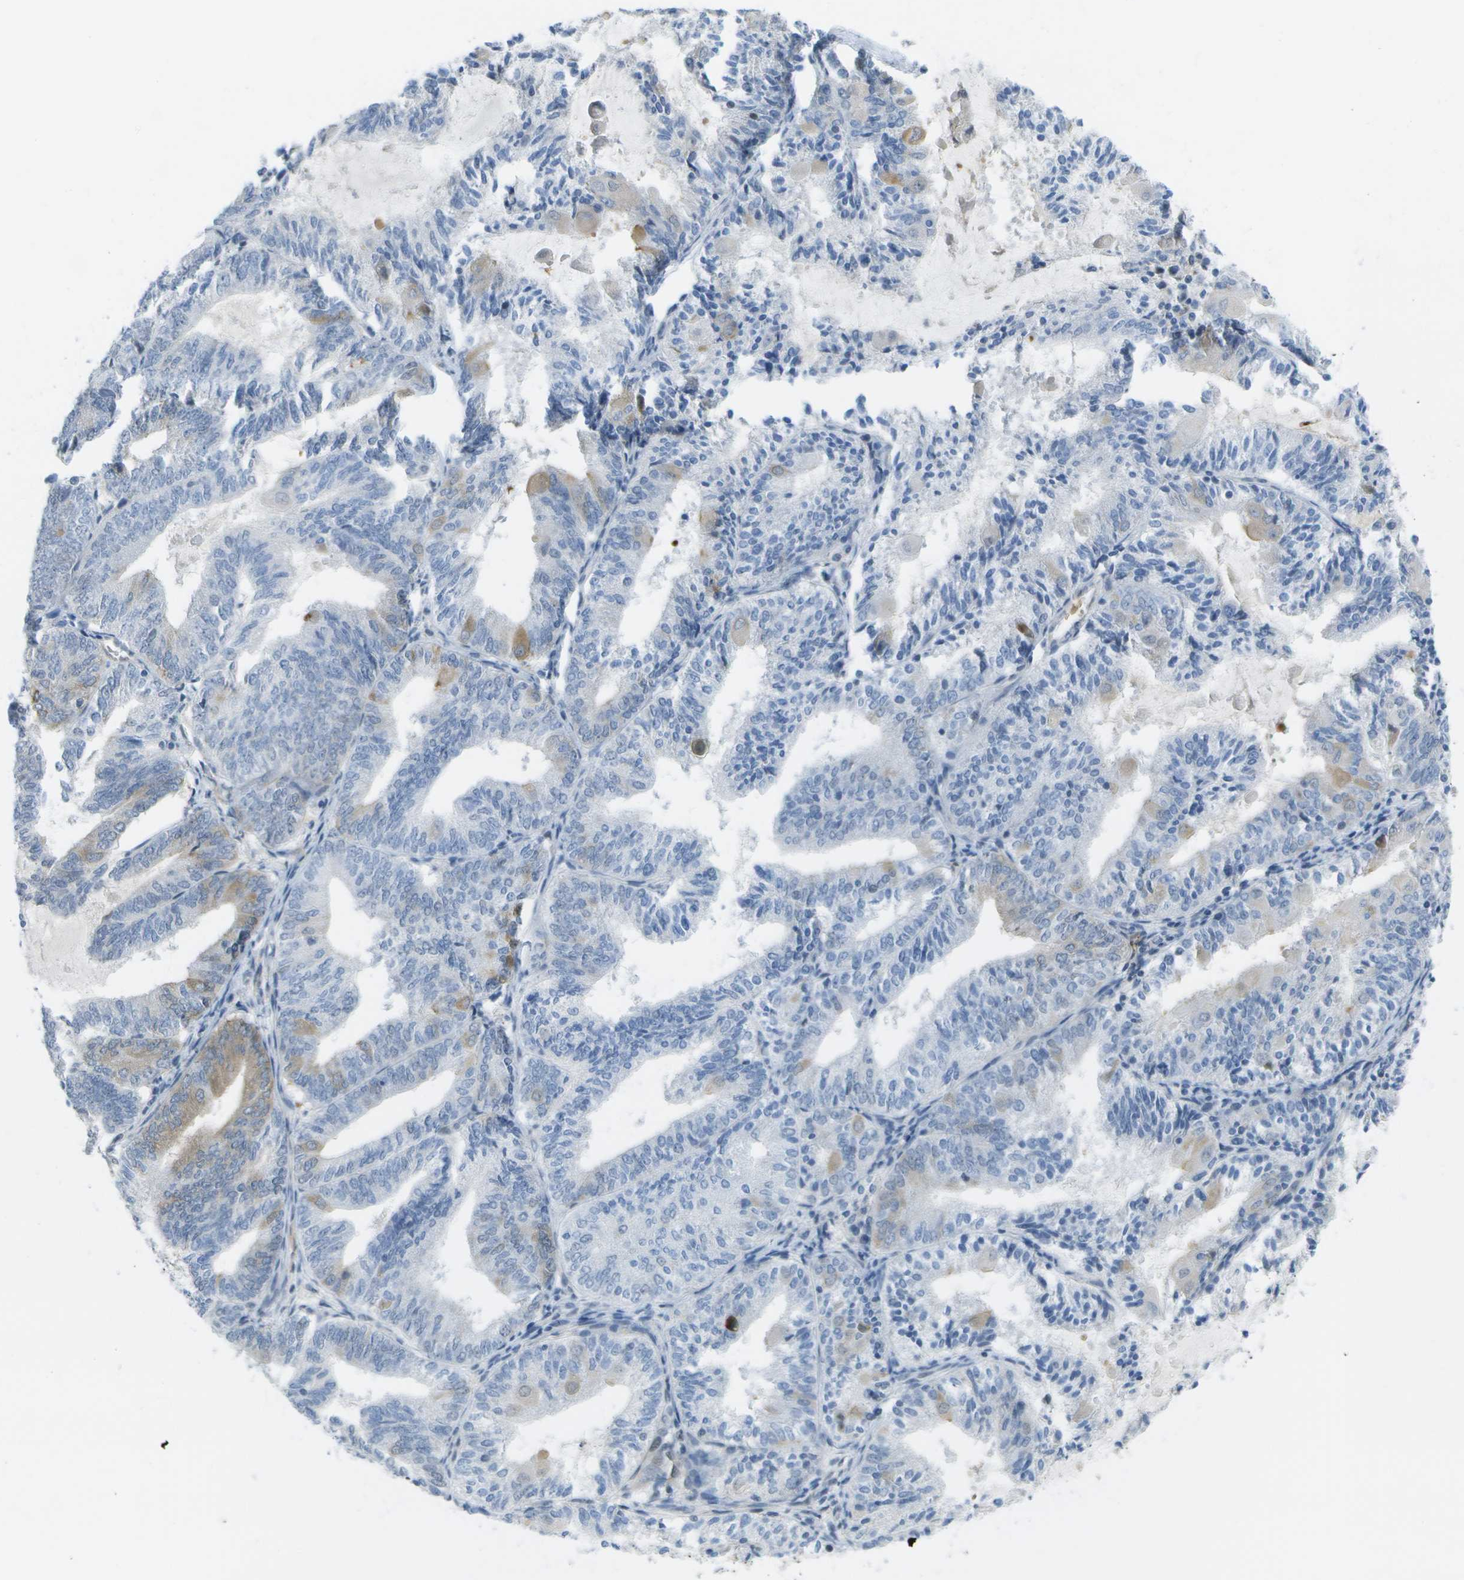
{"staining": {"intensity": "negative", "quantity": "none", "location": "none"}, "tissue": "endometrial cancer", "cell_type": "Tumor cells", "image_type": "cancer", "snomed": [{"axis": "morphology", "description": "Adenocarcinoma, NOS"}, {"axis": "topography", "description": "Endometrium"}], "caption": "The immunohistochemistry (IHC) photomicrograph has no significant positivity in tumor cells of endometrial cancer (adenocarcinoma) tissue.", "gene": "MARCHF8", "patient": {"sex": "female", "age": 81}}